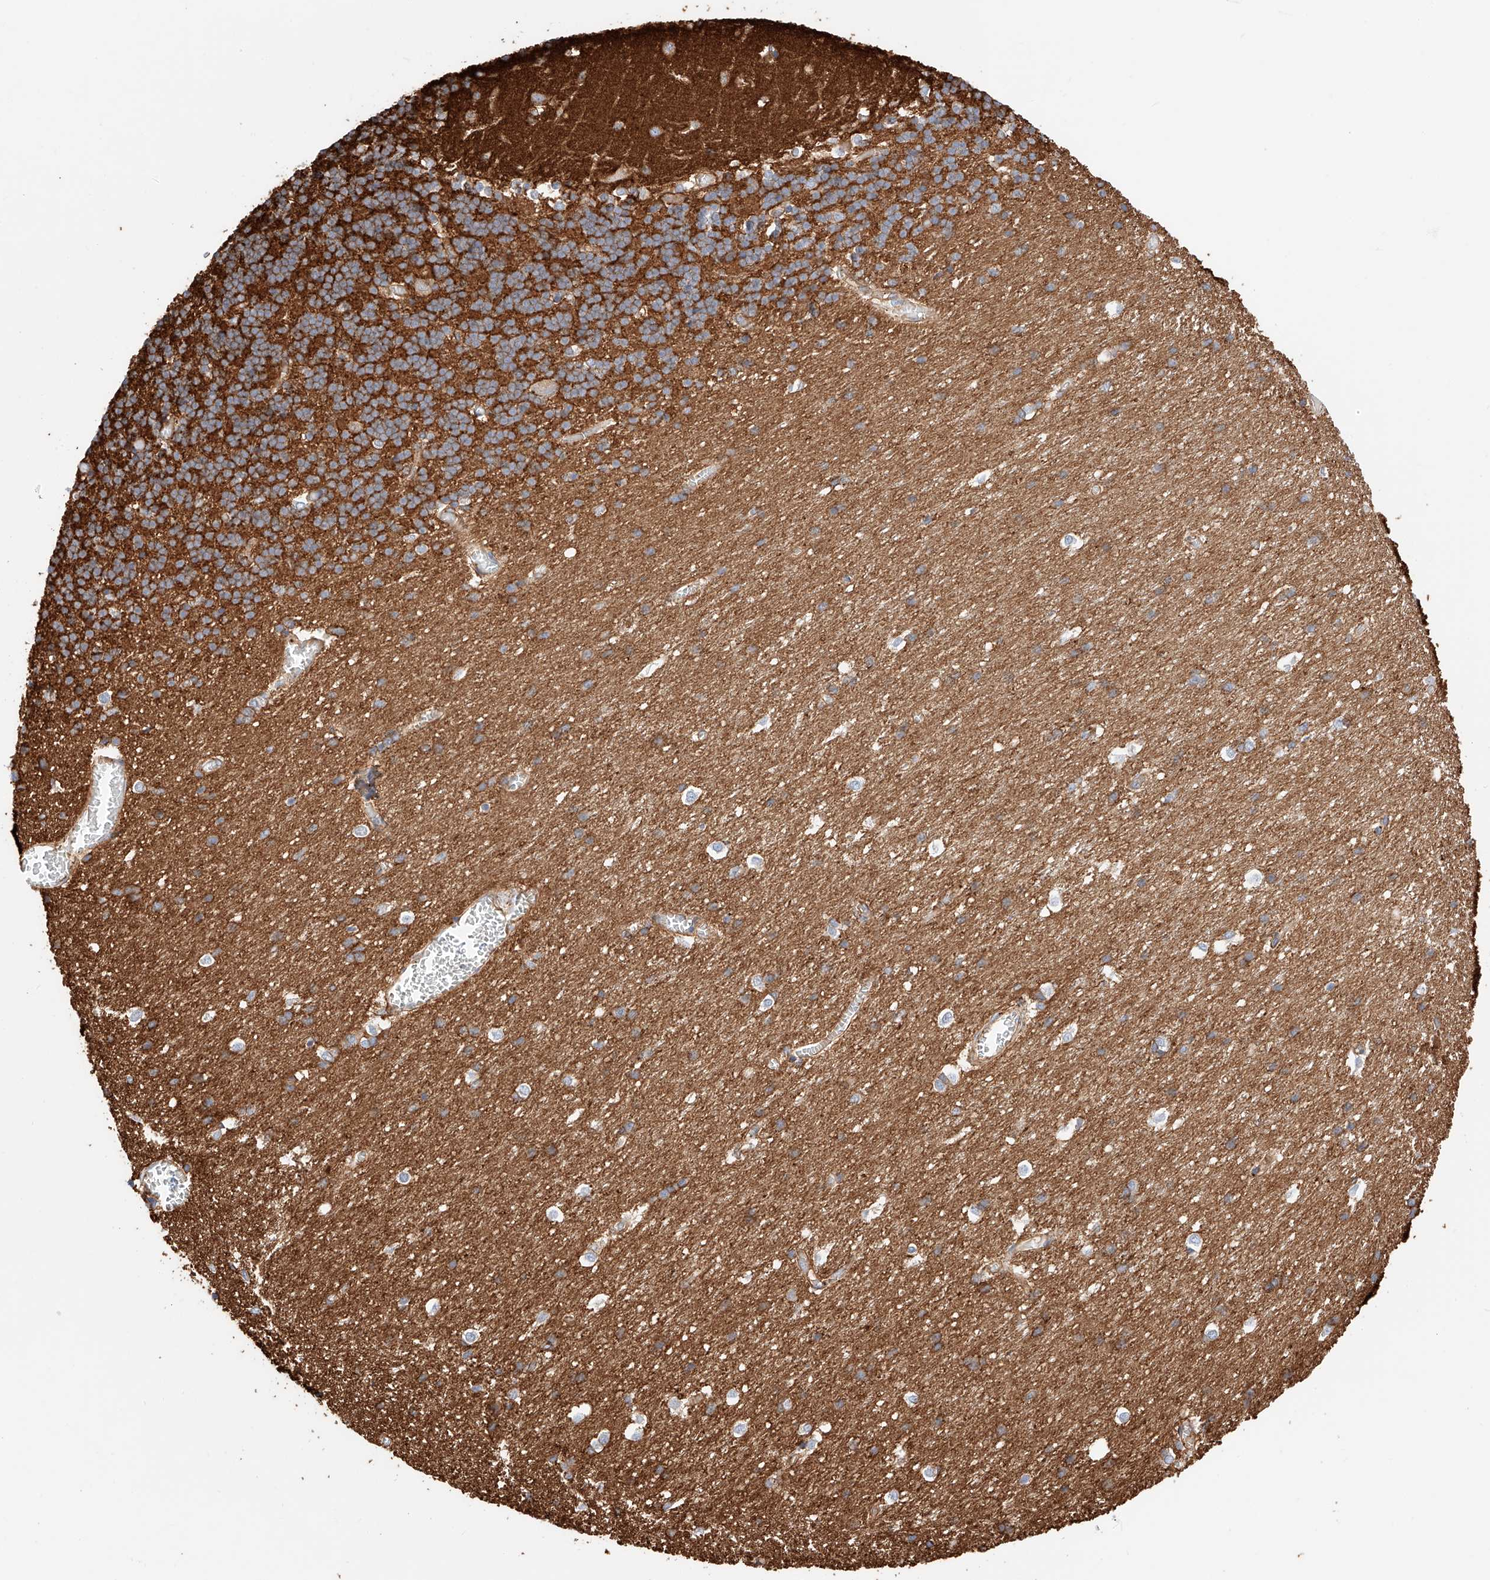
{"staining": {"intensity": "moderate", "quantity": ">75%", "location": "cytoplasmic/membranous"}, "tissue": "cerebellum", "cell_type": "Cells in granular layer", "image_type": "normal", "snomed": [{"axis": "morphology", "description": "Normal tissue, NOS"}, {"axis": "topography", "description": "Cerebellum"}], "caption": "A brown stain shows moderate cytoplasmic/membranous expression of a protein in cells in granular layer of unremarkable human cerebellum.", "gene": "ENSG00000259132", "patient": {"sex": "male", "age": 37}}